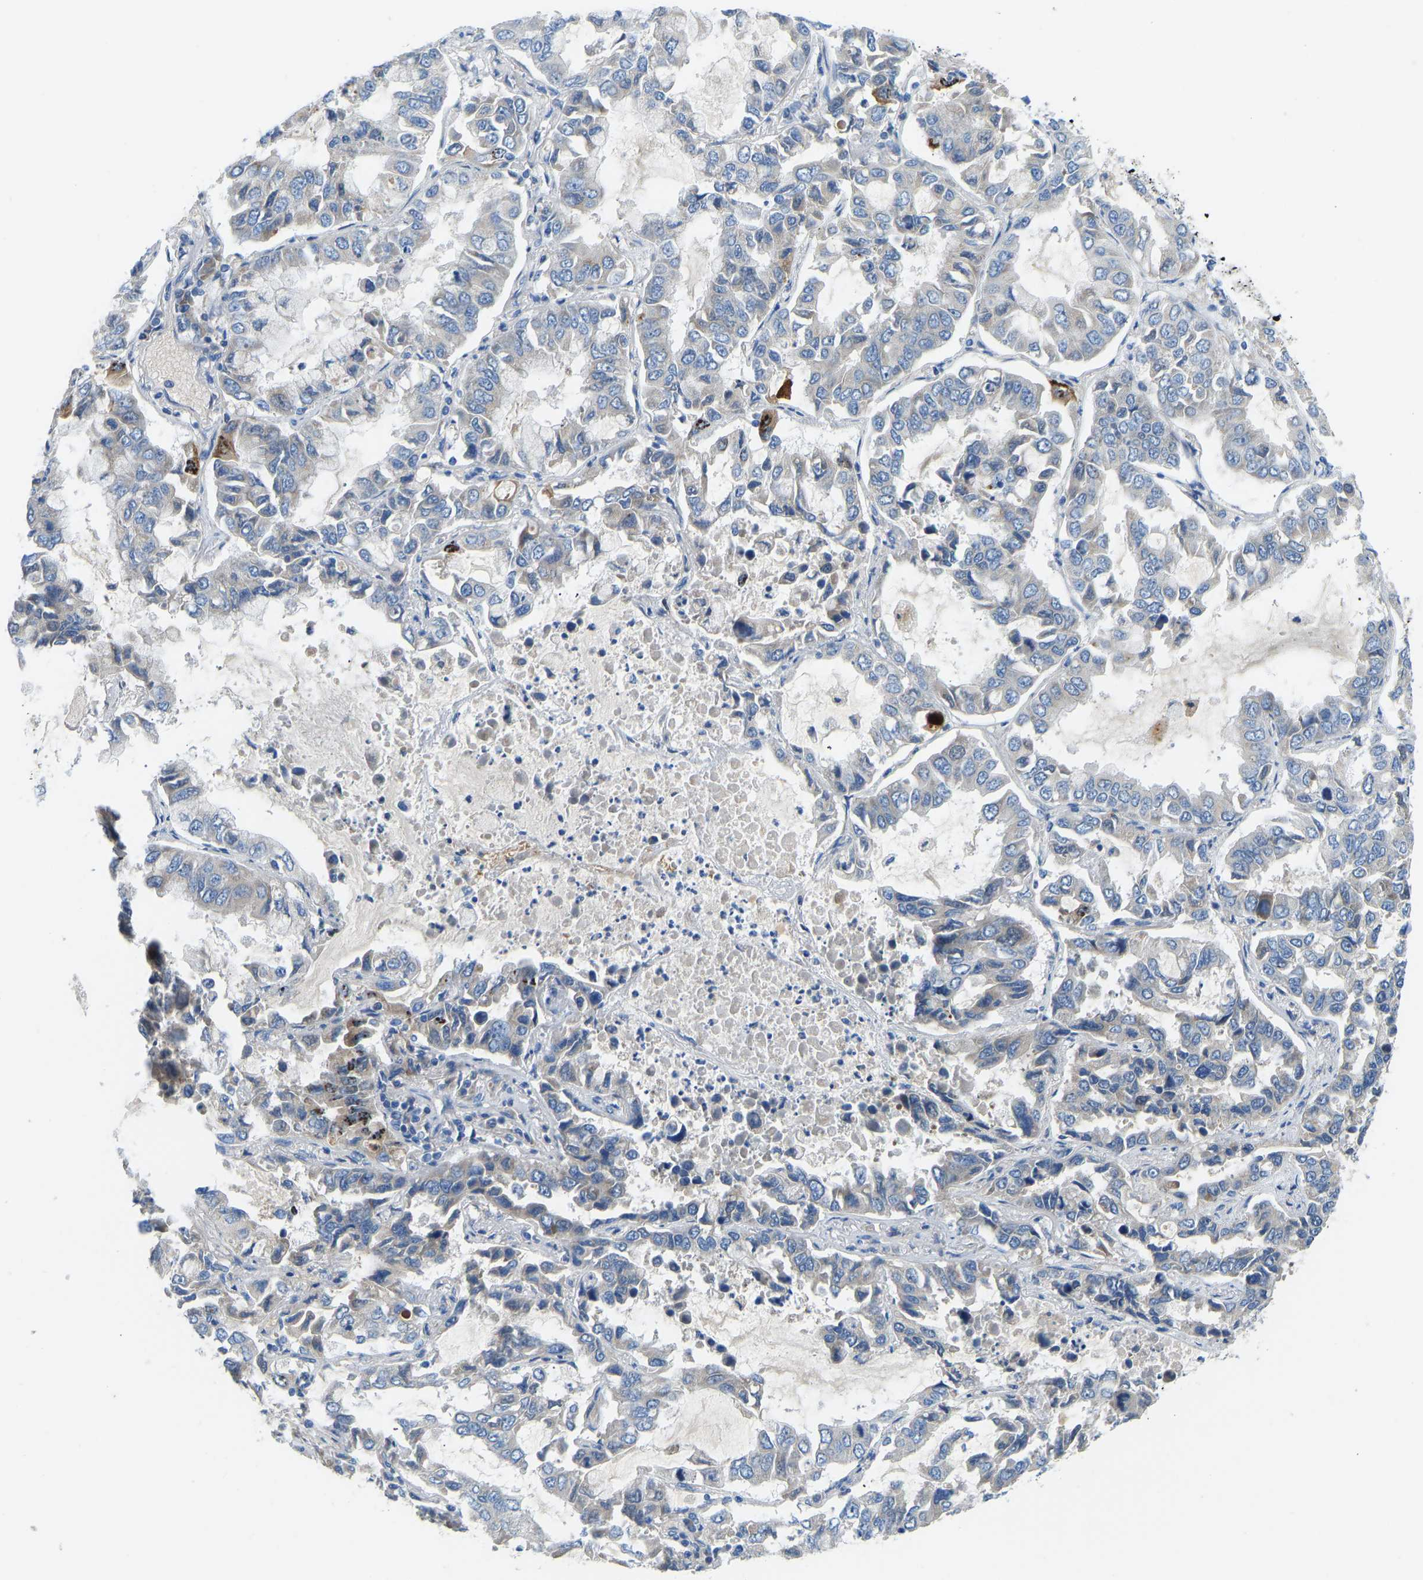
{"staining": {"intensity": "negative", "quantity": "none", "location": "none"}, "tissue": "lung cancer", "cell_type": "Tumor cells", "image_type": "cancer", "snomed": [{"axis": "morphology", "description": "Adenocarcinoma, NOS"}, {"axis": "topography", "description": "Lung"}], "caption": "Immunohistochemistry histopathology image of adenocarcinoma (lung) stained for a protein (brown), which demonstrates no staining in tumor cells.", "gene": "COL15A1", "patient": {"sex": "male", "age": 64}}